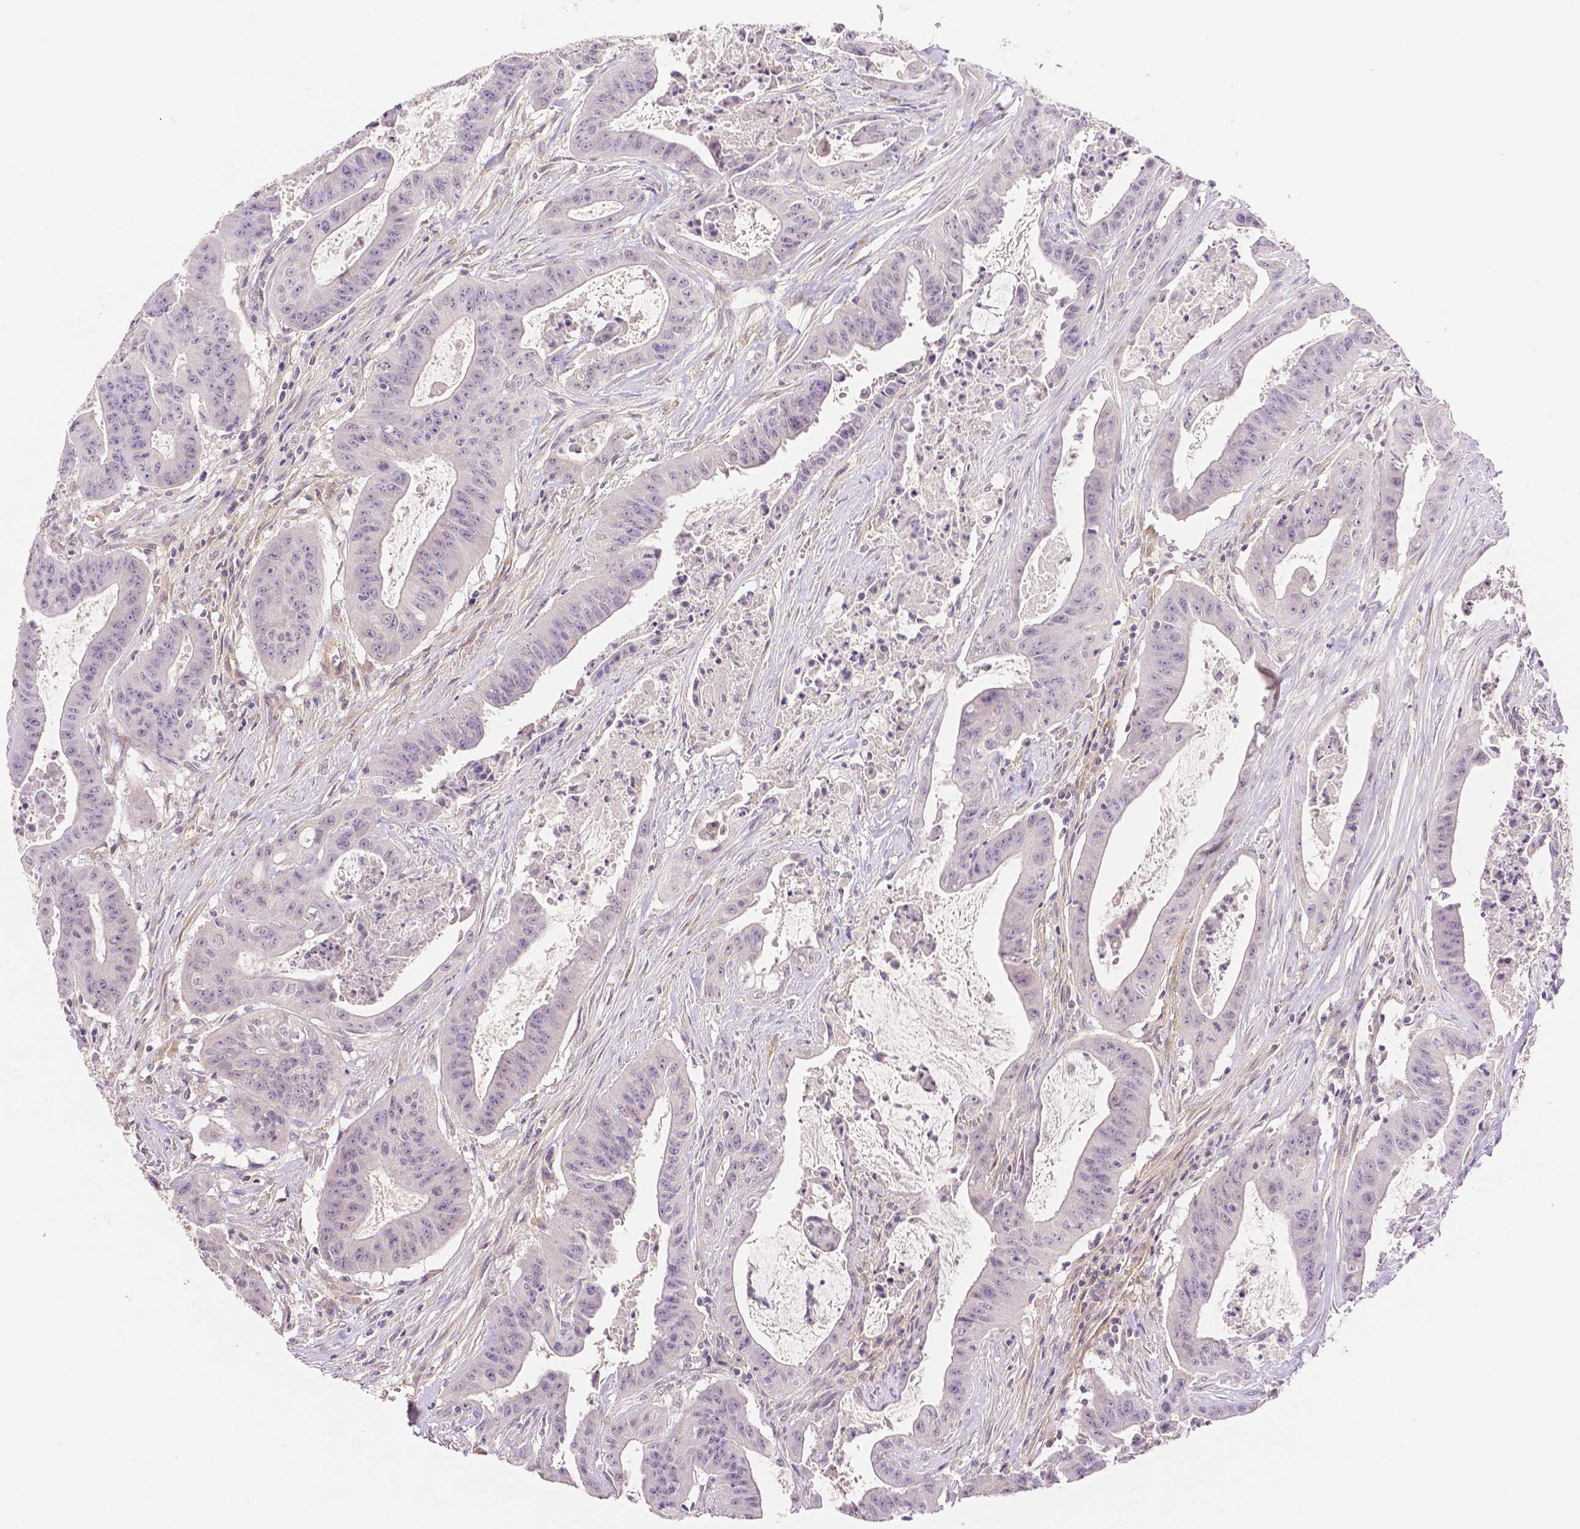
{"staining": {"intensity": "negative", "quantity": "none", "location": "none"}, "tissue": "colorectal cancer", "cell_type": "Tumor cells", "image_type": "cancer", "snomed": [{"axis": "morphology", "description": "Adenocarcinoma, NOS"}, {"axis": "topography", "description": "Colon"}], "caption": "Tumor cells are negative for protein expression in human colorectal cancer.", "gene": "THY1", "patient": {"sex": "male", "age": 33}}